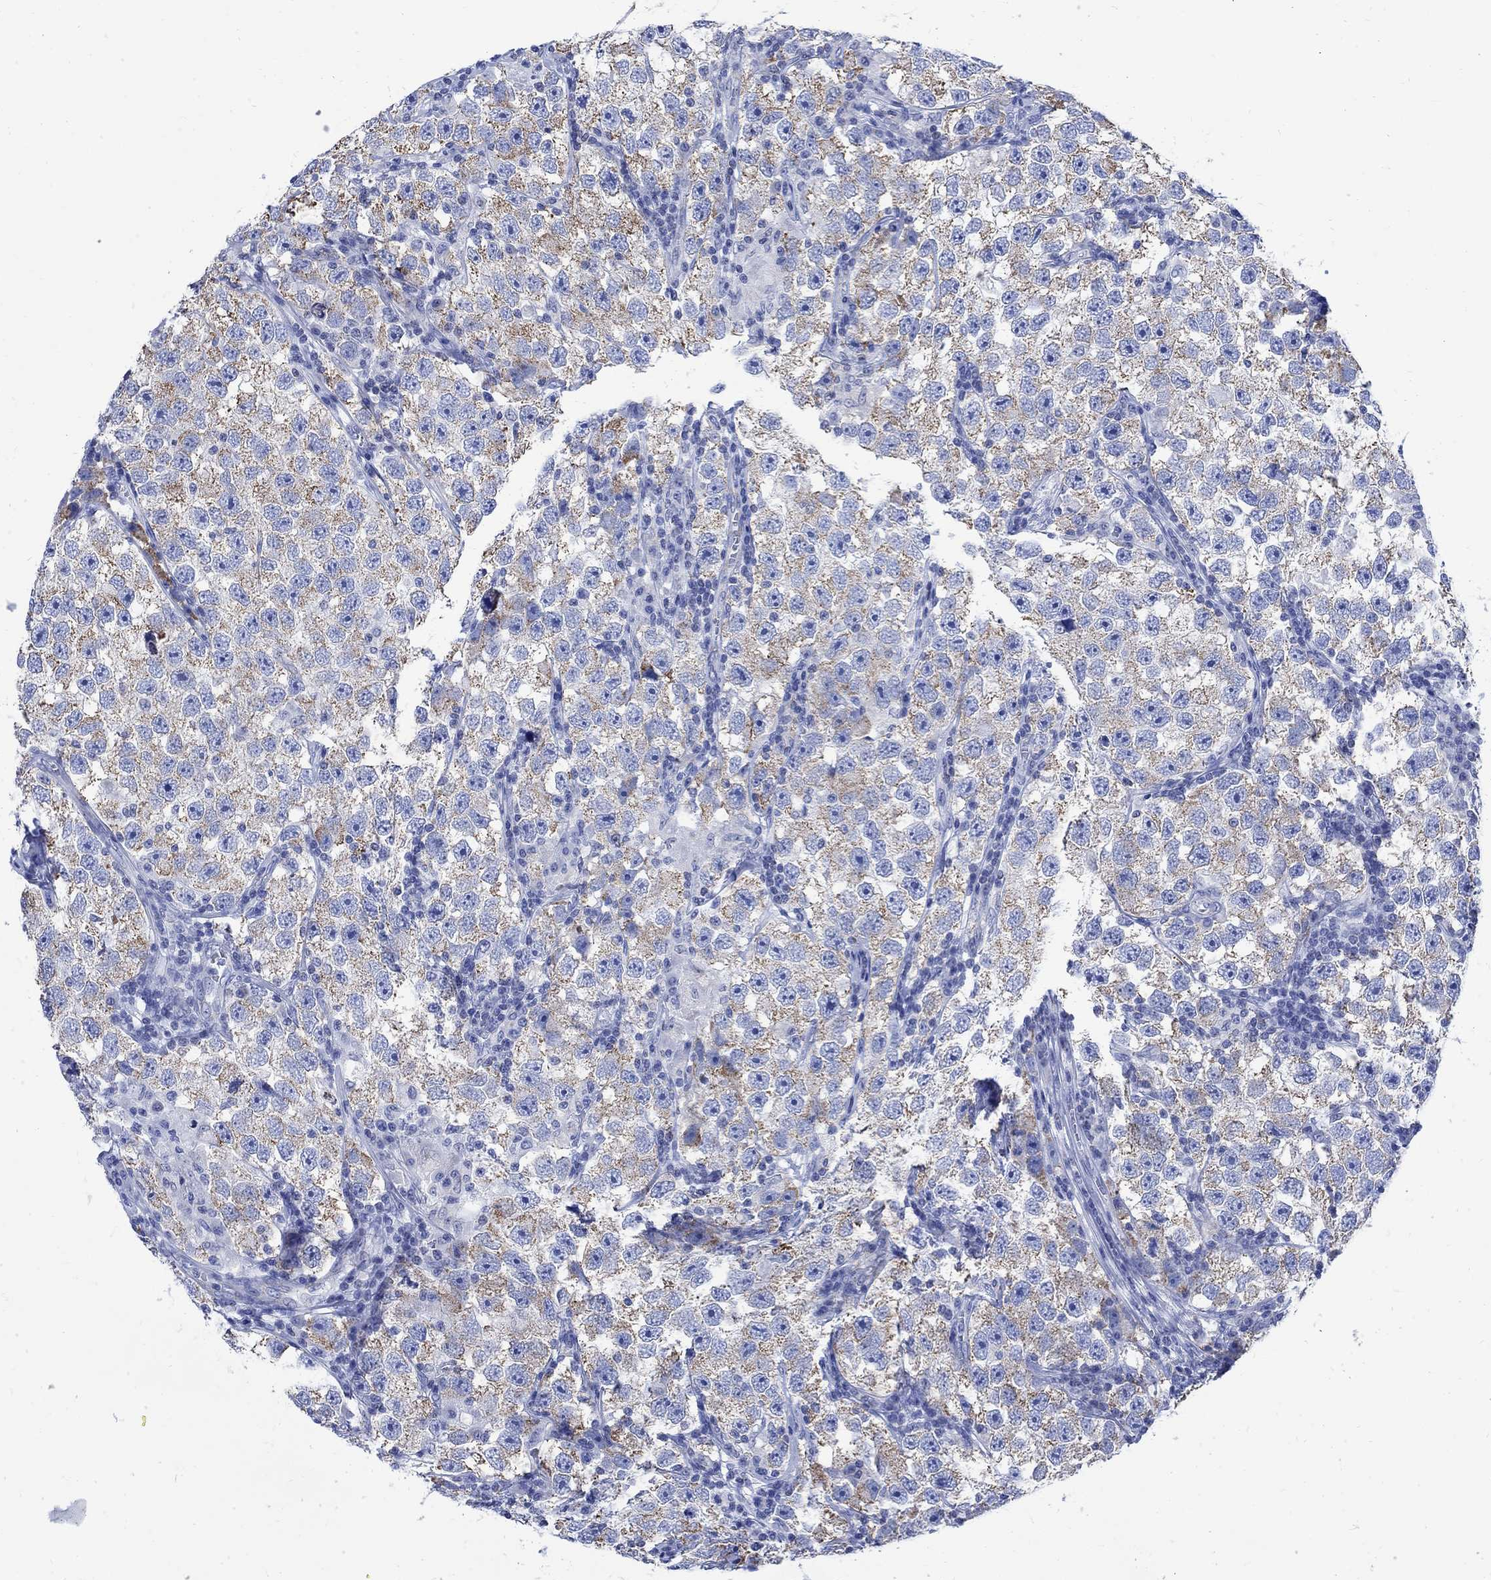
{"staining": {"intensity": "weak", "quantity": "25%-75%", "location": "cytoplasmic/membranous"}, "tissue": "testis cancer", "cell_type": "Tumor cells", "image_type": "cancer", "snomed": [{"axis": "morphology", "description": "Seminoma, NOS"}, {"axis": "topography", "description": "Testis"}], "caption": "Testis seminoma stained with DAB (3,3'-diaminobenzidine) immunohistochemistry exhibits low levels of weak cytoplasmic/membranous expression in approximately 25%-75% of tumor cells.", "gene": "CPLX2", "patient": {"sex": "male", "age": 26}}